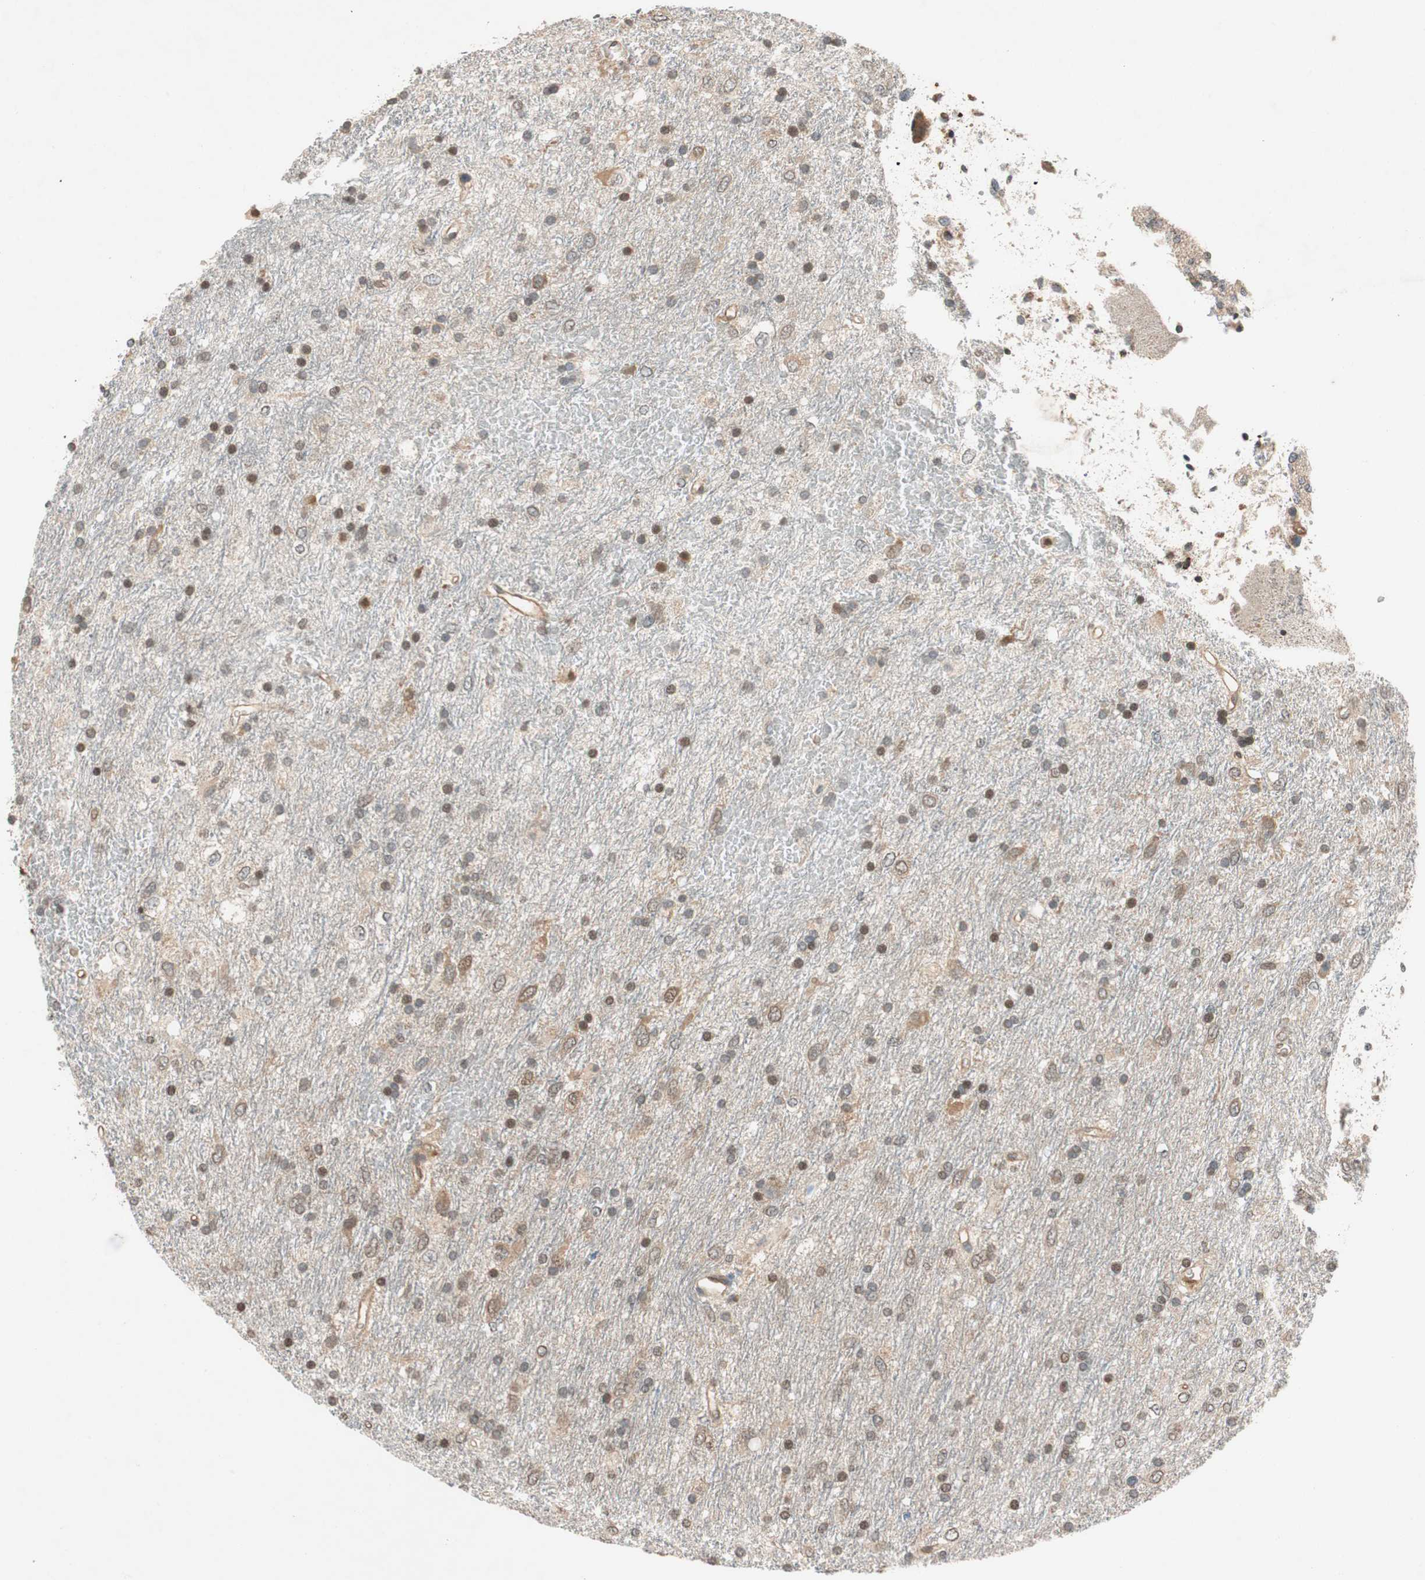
{"staining": {"intensity": "weak", "quantity": "25%-75%", "location": "cytoplasmic/membranous,nuclear"}, "tissue": "glioma", "cell_type": "Tumor cells", "image_type": "cancer", "snomed": [{"axis": "morphology", "description": "Glioma, malignant, Low grade"}, {"axis": "topography", "description": "Brain"}], "caption": "Weak cytoplasmic/membranous and nuclear expression for a protein is identified in about 25%-75% of tumor cells of glioma using immunohistochemistry (IHC).", "gene": "GCLM", "patient": {"sex": "male", "age": 77}}